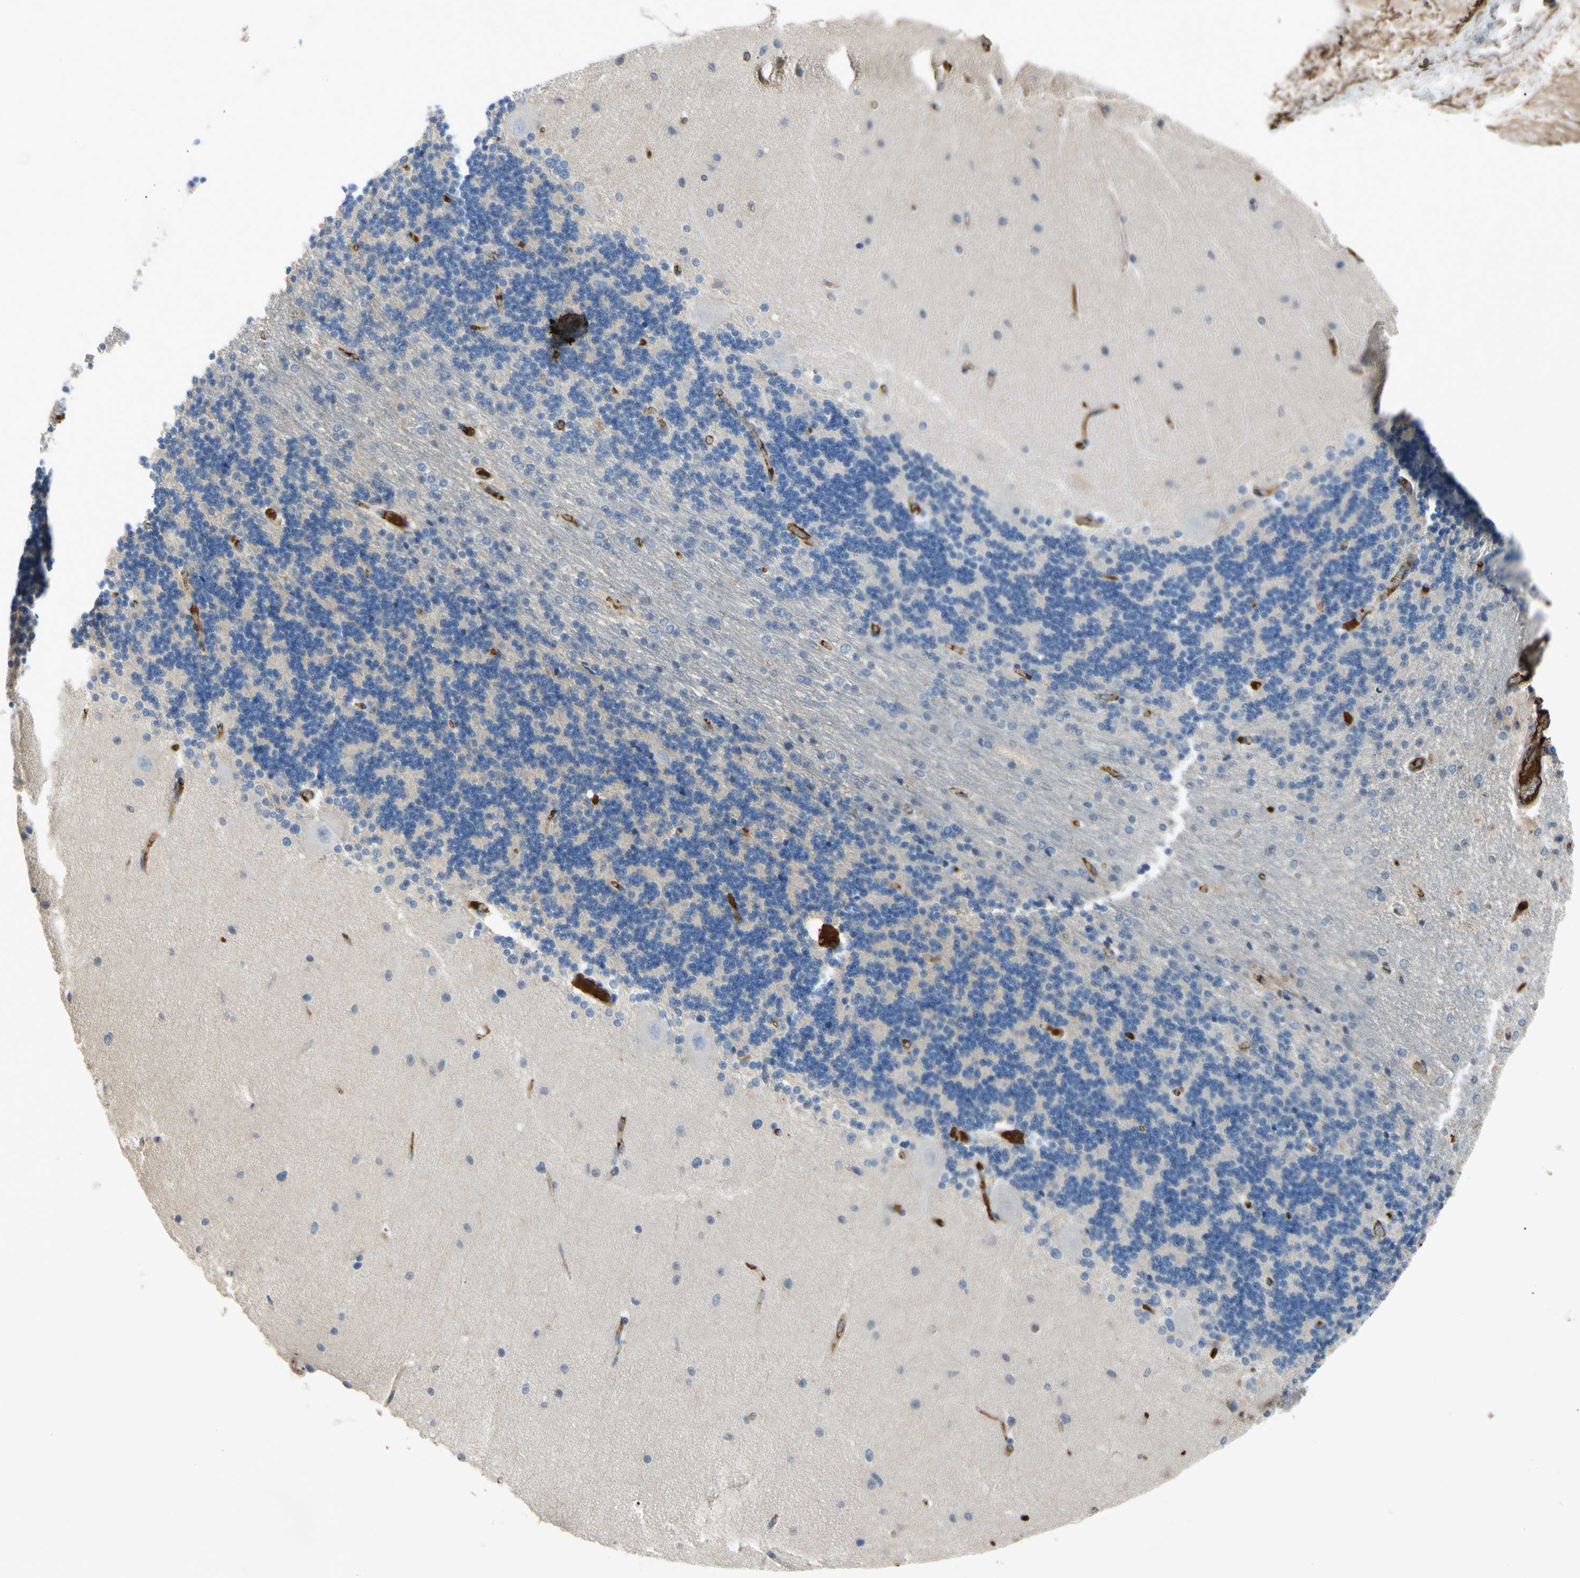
{"staining": {"intensity": "negative", "quantity": "none", "location": "none"}, "tissue": "cerebellum", "cell_type": "Cells in granular layer", "image_type": "normal", "snomed": [{"axis": "morphology", "description": "Normal tissue, NOS"}, {"axis": "topography", "description": "Cerebellum"}], "caption": "DAB immunohistochemical staining of benign cerebellum displays no significant positivity in cells in granular layer.", "gene": "TIMP2", "patient": {"sex": "female", "age": 54}}